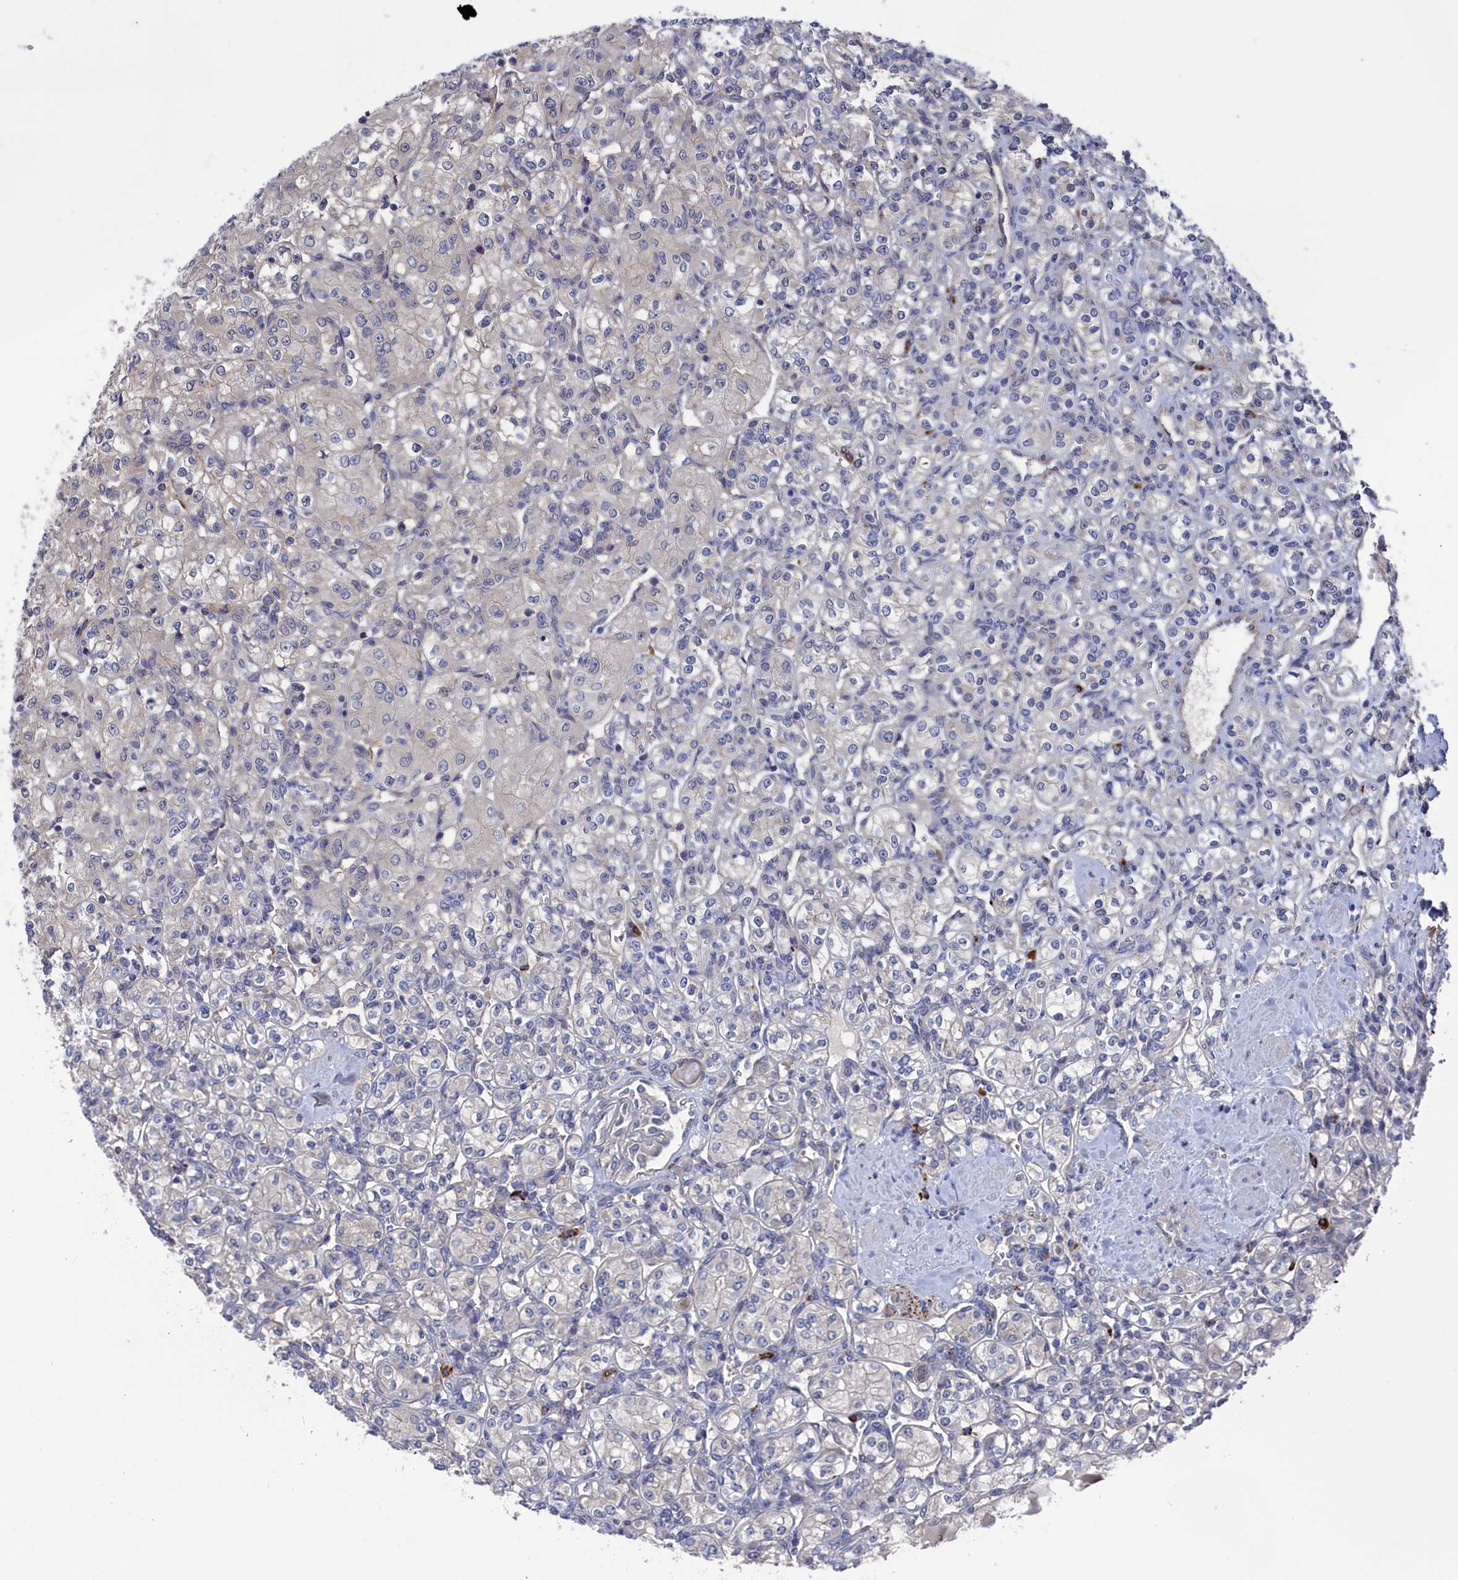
{"staining": {"intensity": "negative", "quantity": "none", "location": "none"}, "tissue": "renal cancer", "cell_type": "Tumor cells", "image_type": "cancer", "snomed": [{"axis": "morphology", "description": "Adenocarcinoma, NOS"}, {"axis": "topography", "description": "Kidney"}], "caption": "Tumor cells show no significant protein positivity in adenocarcinoma (renal).", "gene": "NUTF2", "patient": {"sex": "male", "age": 77}}